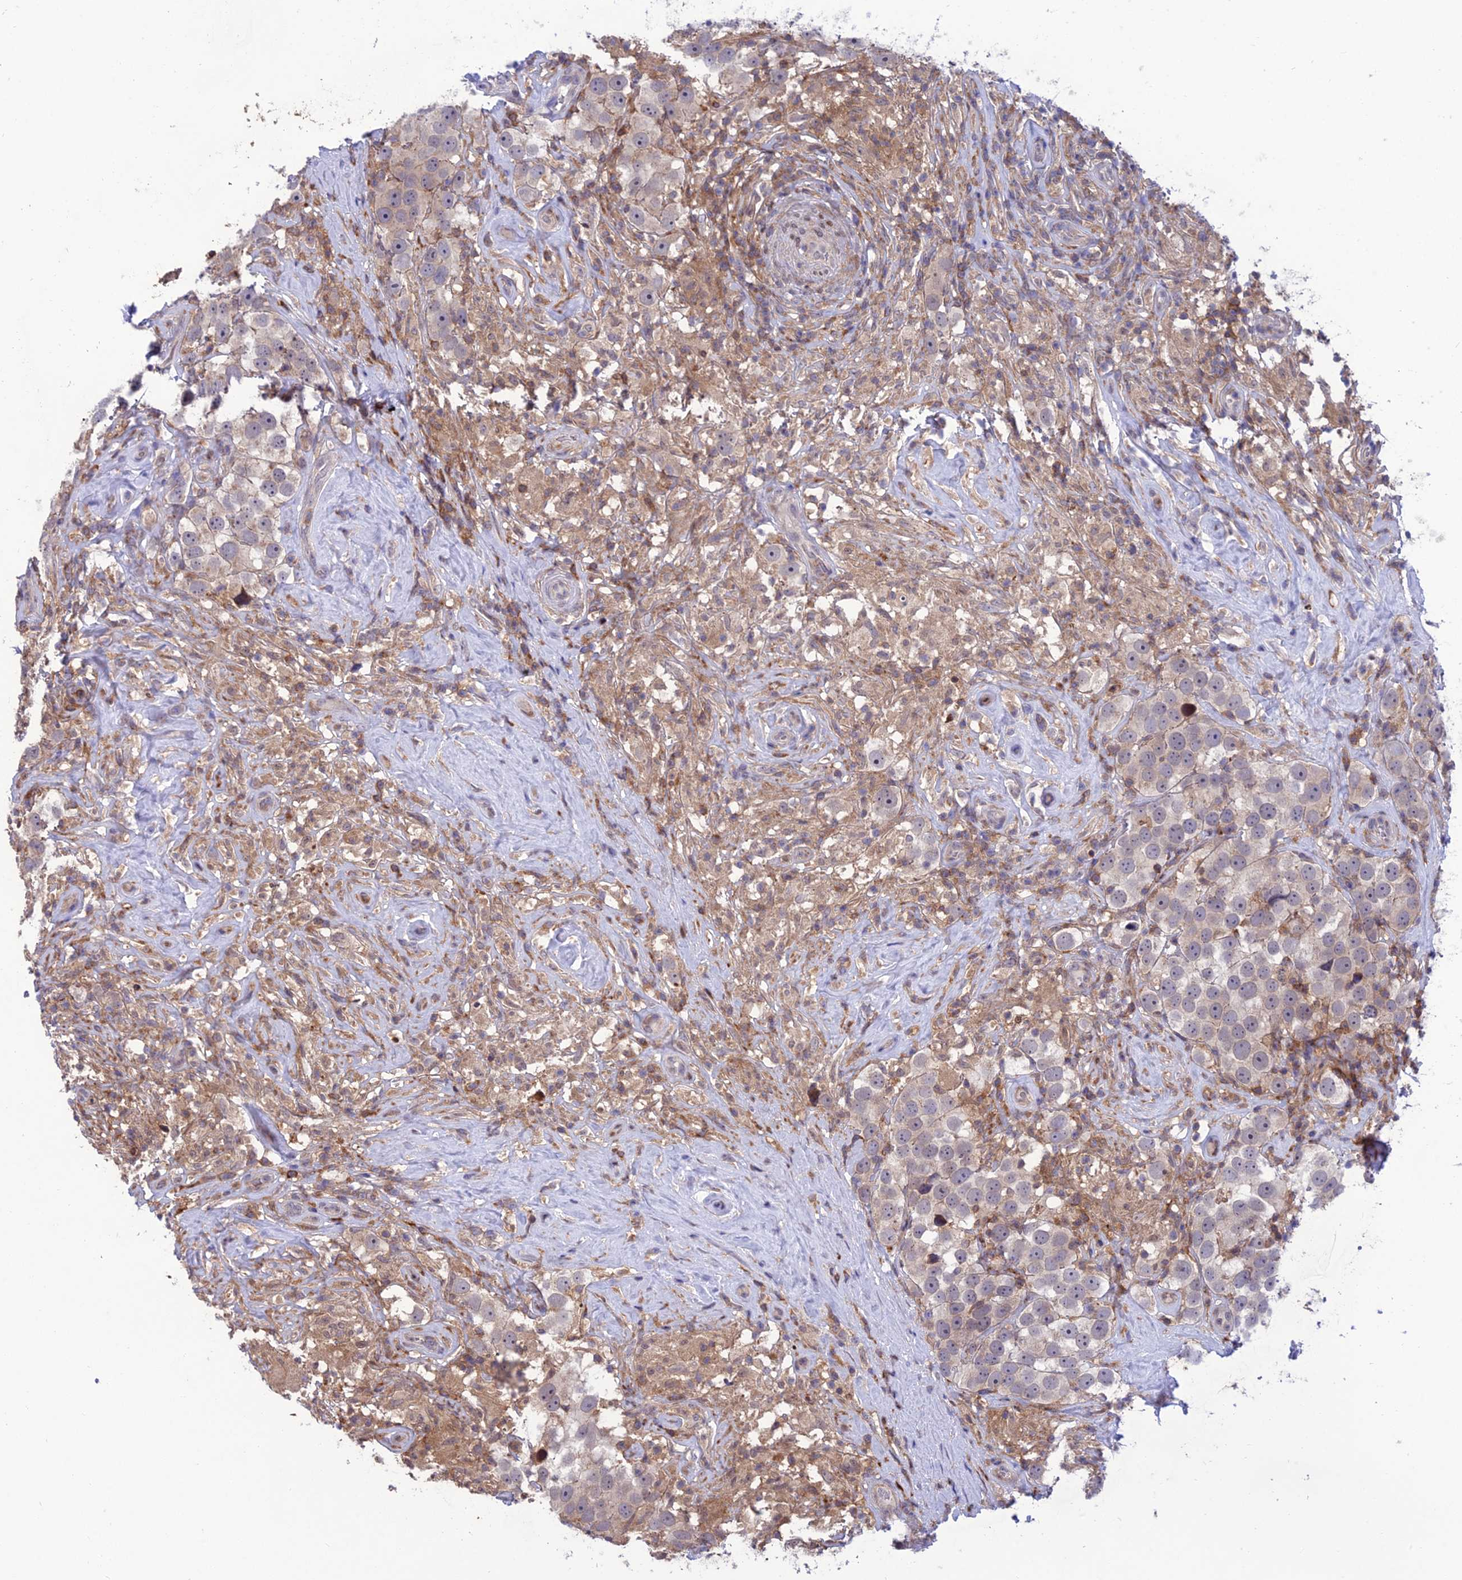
{"staining": {"intensity": "negative", "quantity": "none", "location": "none"}, "tissue": "testis cancer", "cell_type": "Tumor cells", "image_type": "cancer", "snomed": [{"axis": "morphology", "description": "Seminoma, NOS"}, {"axis": "topography", "description": "Testis"}], "caption": "Protein analysis of testis cancer shows no significant positivity in tumor cells.", "gene": "FAM76A", "patient": {"sex": "male", "age": 49}}